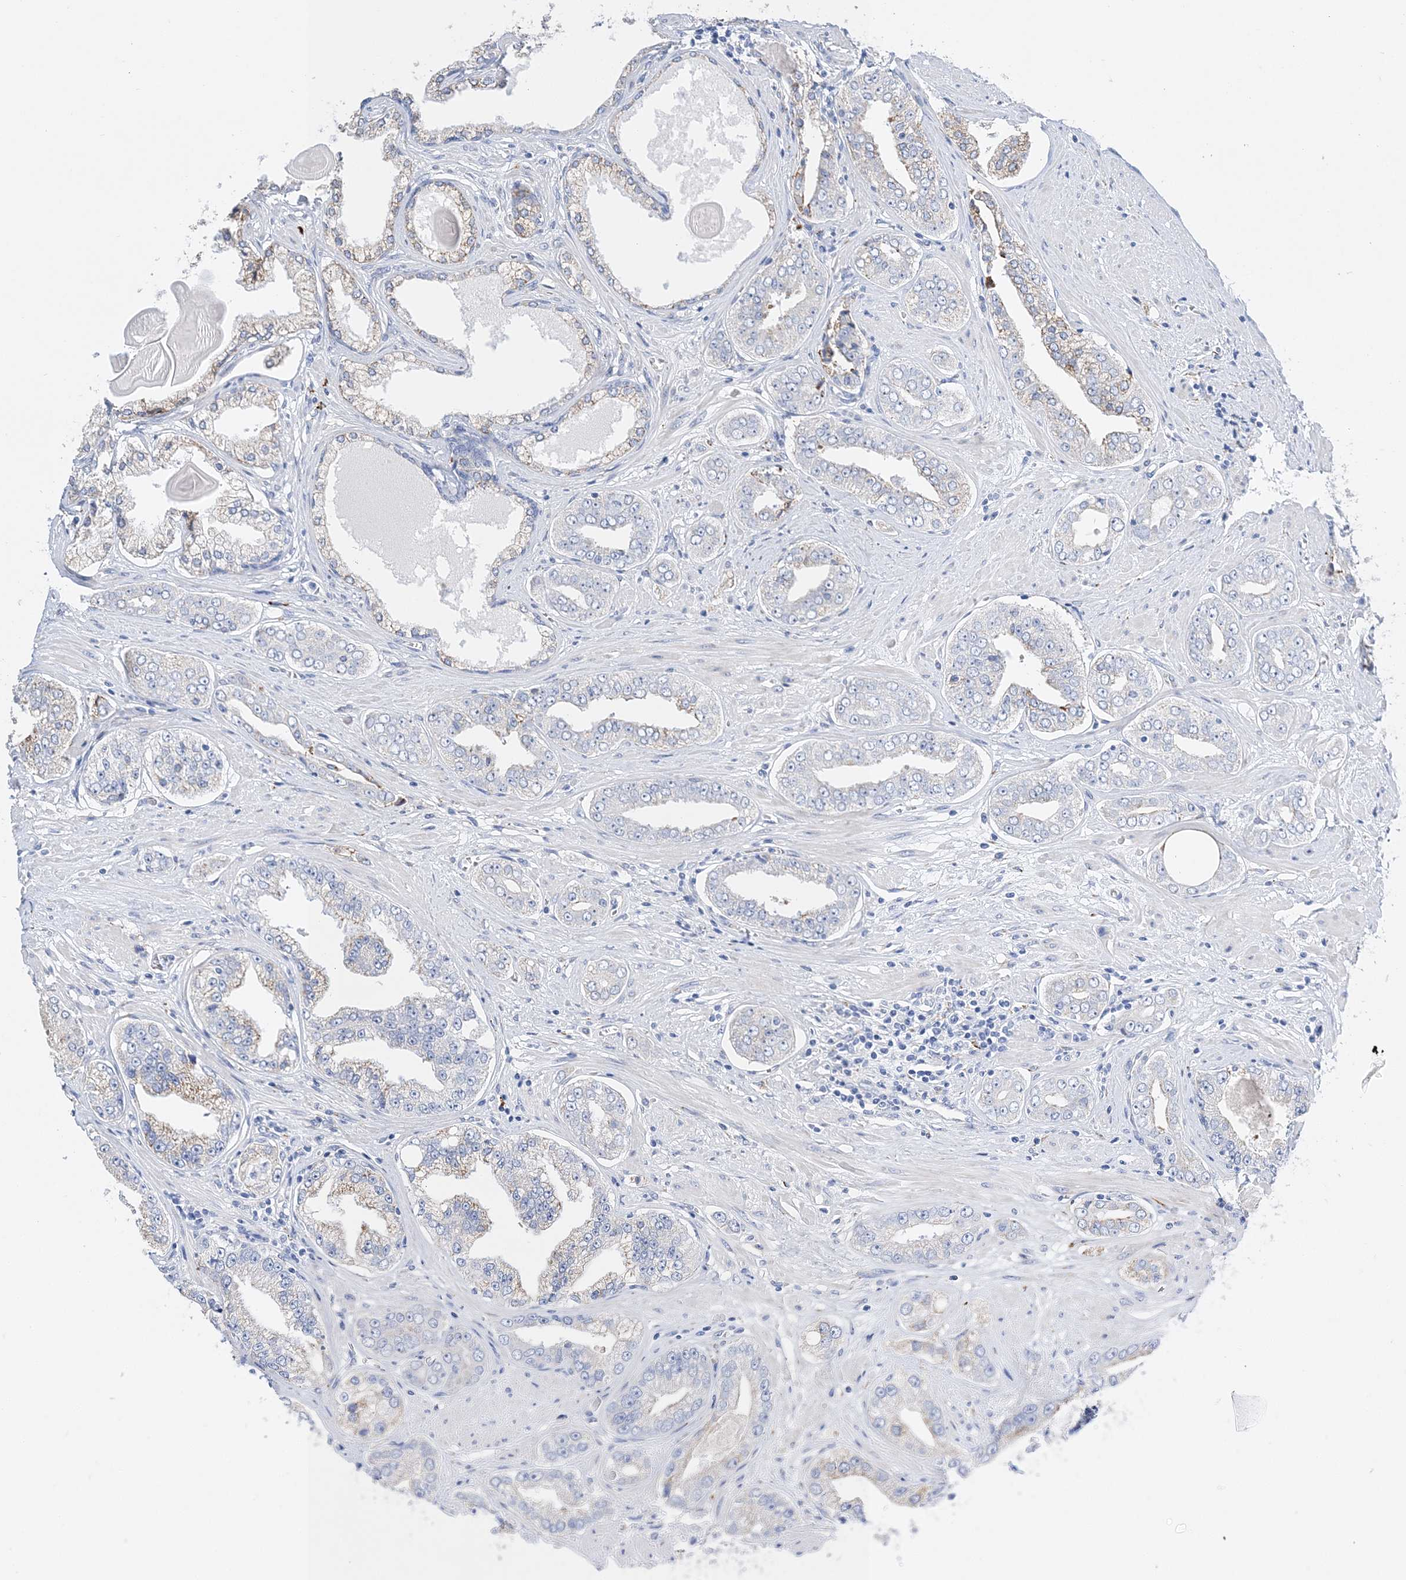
{"staining": {"intensity": "moderate", "quantity": "<25%", "location": "cytoplasmic/membranous"}, "tissue": "prostate cancer", "cell_type": "Tumor cells", "image_type": "cancer", "snomed": [{"axis": "morphology", "description": "Adenocarcinoma, High grade"}, {"axis": "topography", "description": "Prostate"}], "caption": "This histopathology image reveals IHC staining of prostate high-grade adenocarcinoma, with low moderate cytoplasmic/membranous positivity in approximately <25% of tumor cells.", "gene": "TSPYL6", "patient": {"sex": "male", "age": 71}}